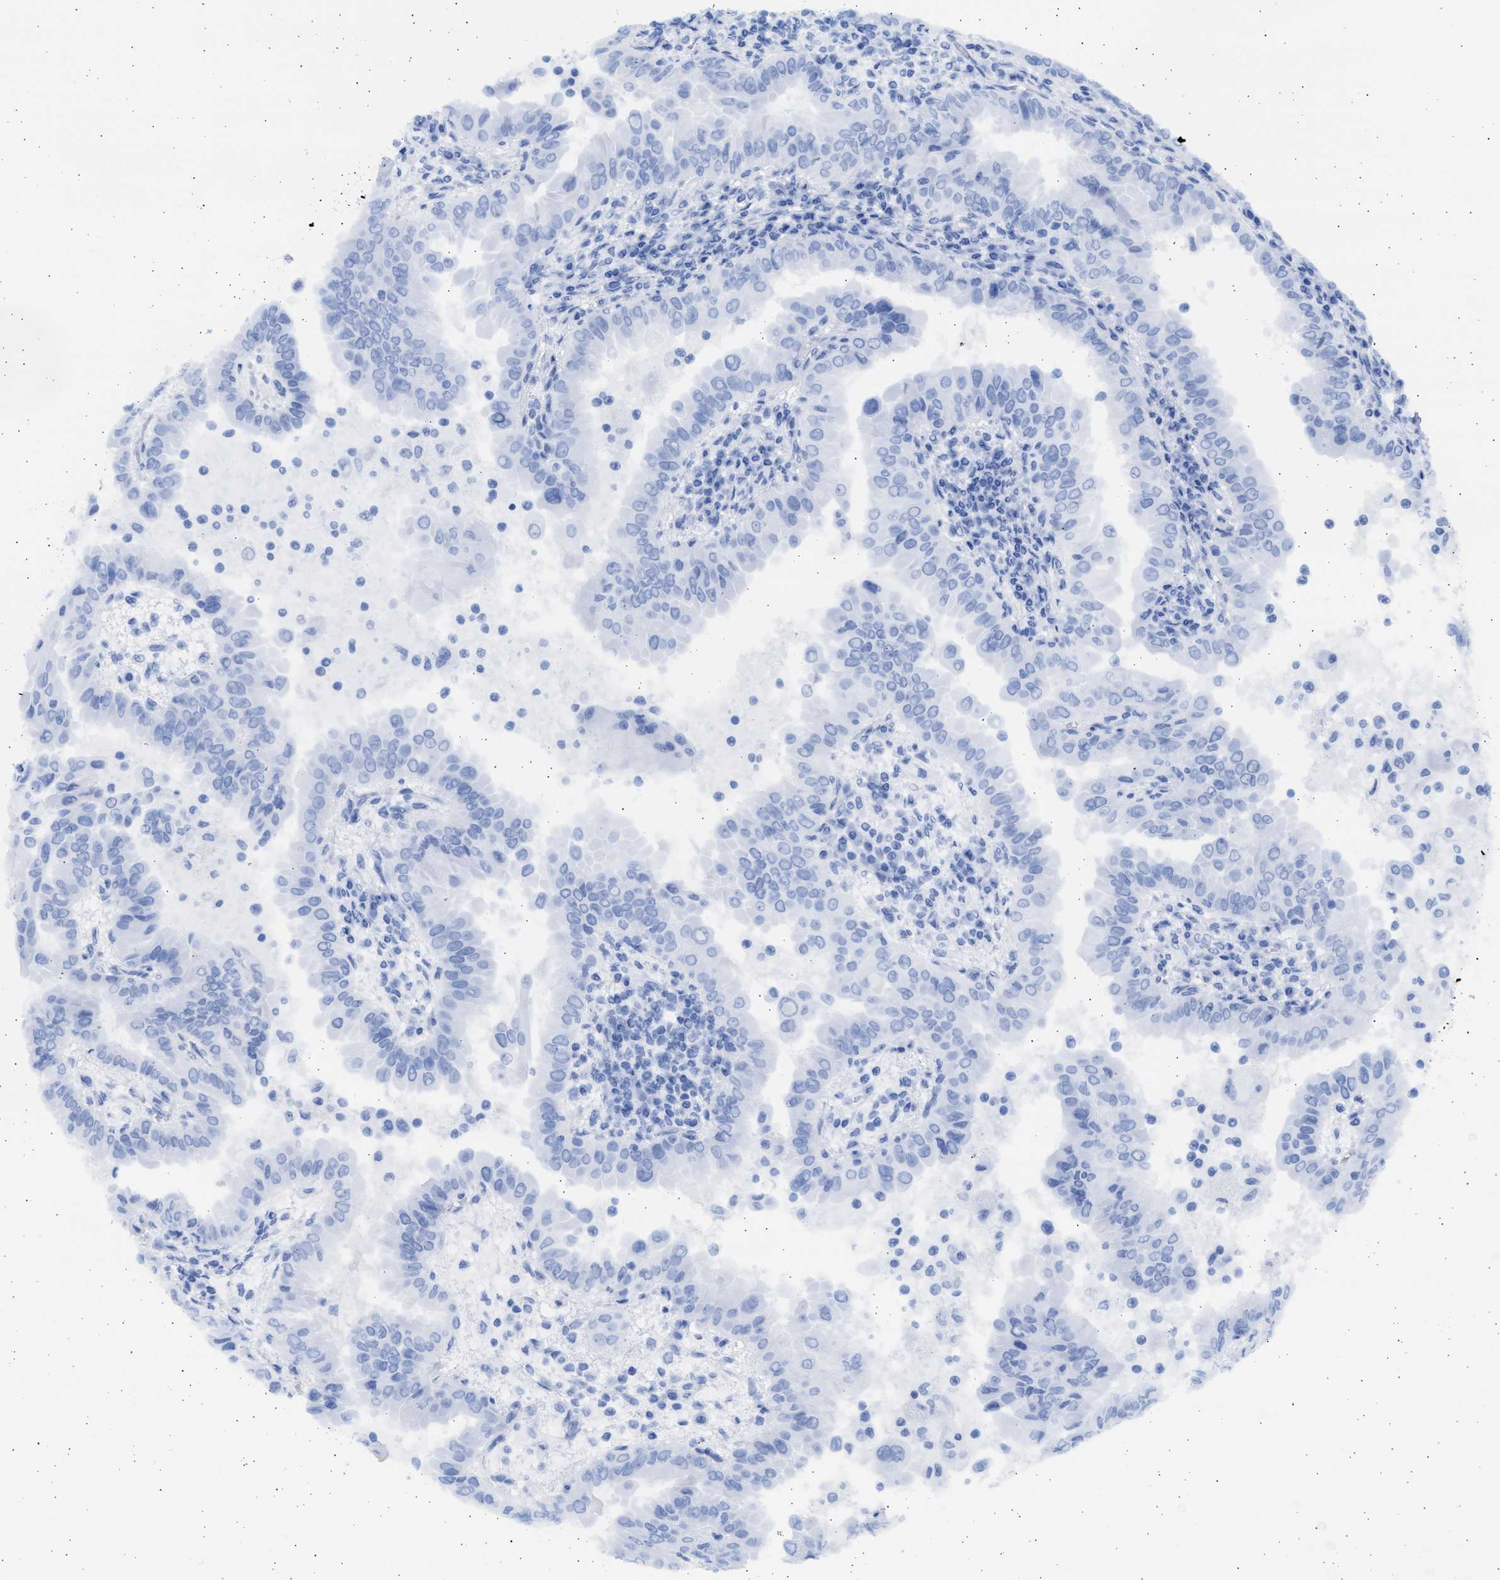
{"staining": {"intensity": "negative", "quantity": "none", "location": "none"}, "tissue": "thyroid cancer", "cell_type": "Tumor cells", "image_type": "cancer", "snomed": [{"axis": "morphology", "description": "Papillary adenocarcinoma, NOS"}, {"axis": "topography", "description": "Thyroid gland"}], "caption": "Papillary adenocarcinoma (thyroid) was stained to show a protein in brown. There is no significant positivity in tumor cells.", "gene": "ALDOC", "patient": {"sex": "male", "age": 33}}